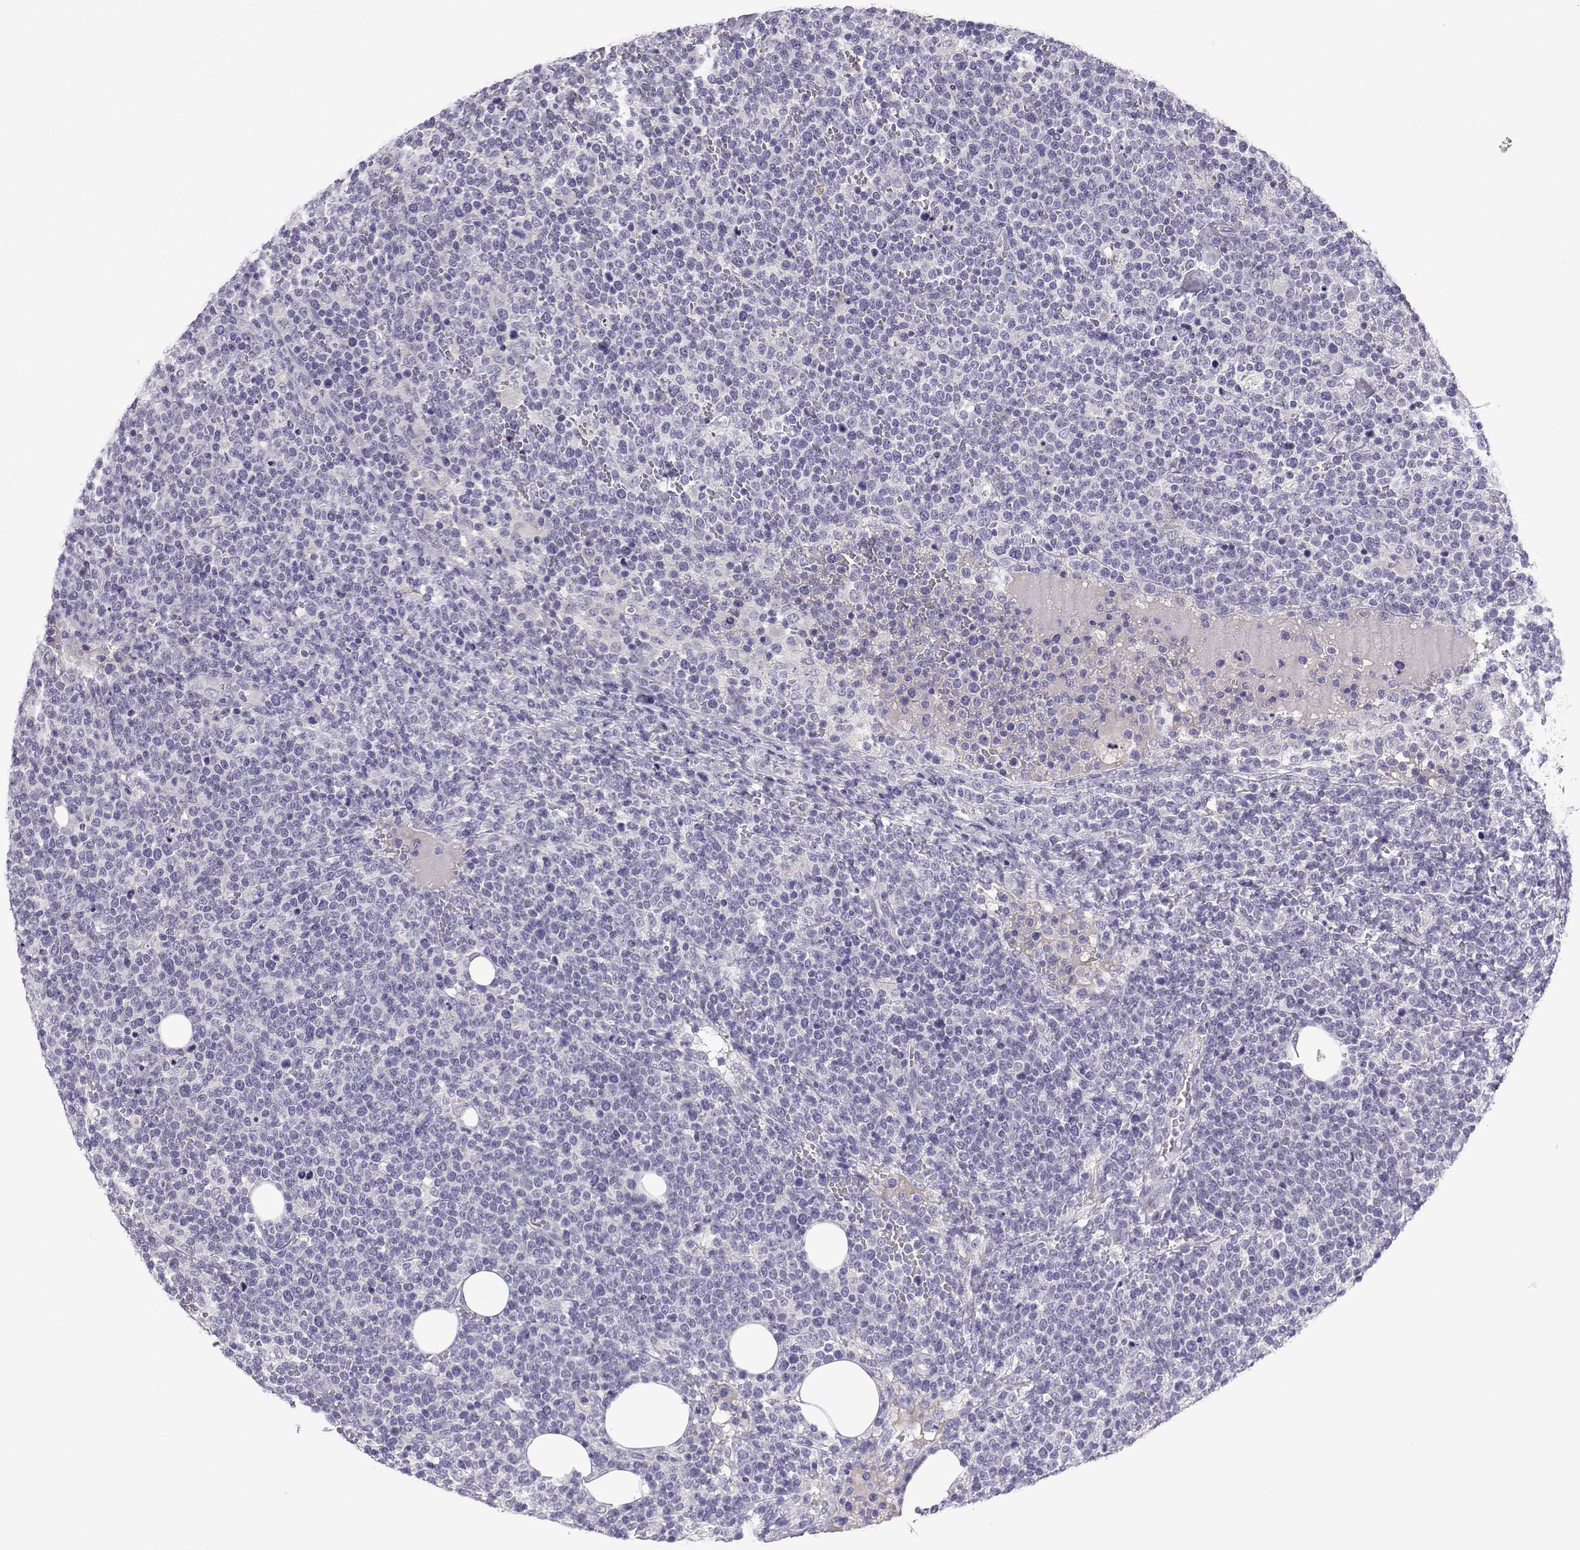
{"staining": {"intensity": "negative", "quantity": "none", "location": "none"}, "tissue": "lymphoma", "cell_type": "Tumor cells", "image_type": "cancer", "snomed": [{"axis": "morphology", "description": "Malignant lymphoma, non-Hodgkin's type, High grade"}, {"axis": "topography", "description": "Lymph node"}], "caption": "A high-resolution histopathology image shows immunohistochemistry staining of lymphoma, which reveals no significant staining in tumor cells.", "gene": "SPACA7", "patient": {"sex": "male", "age": 61}}